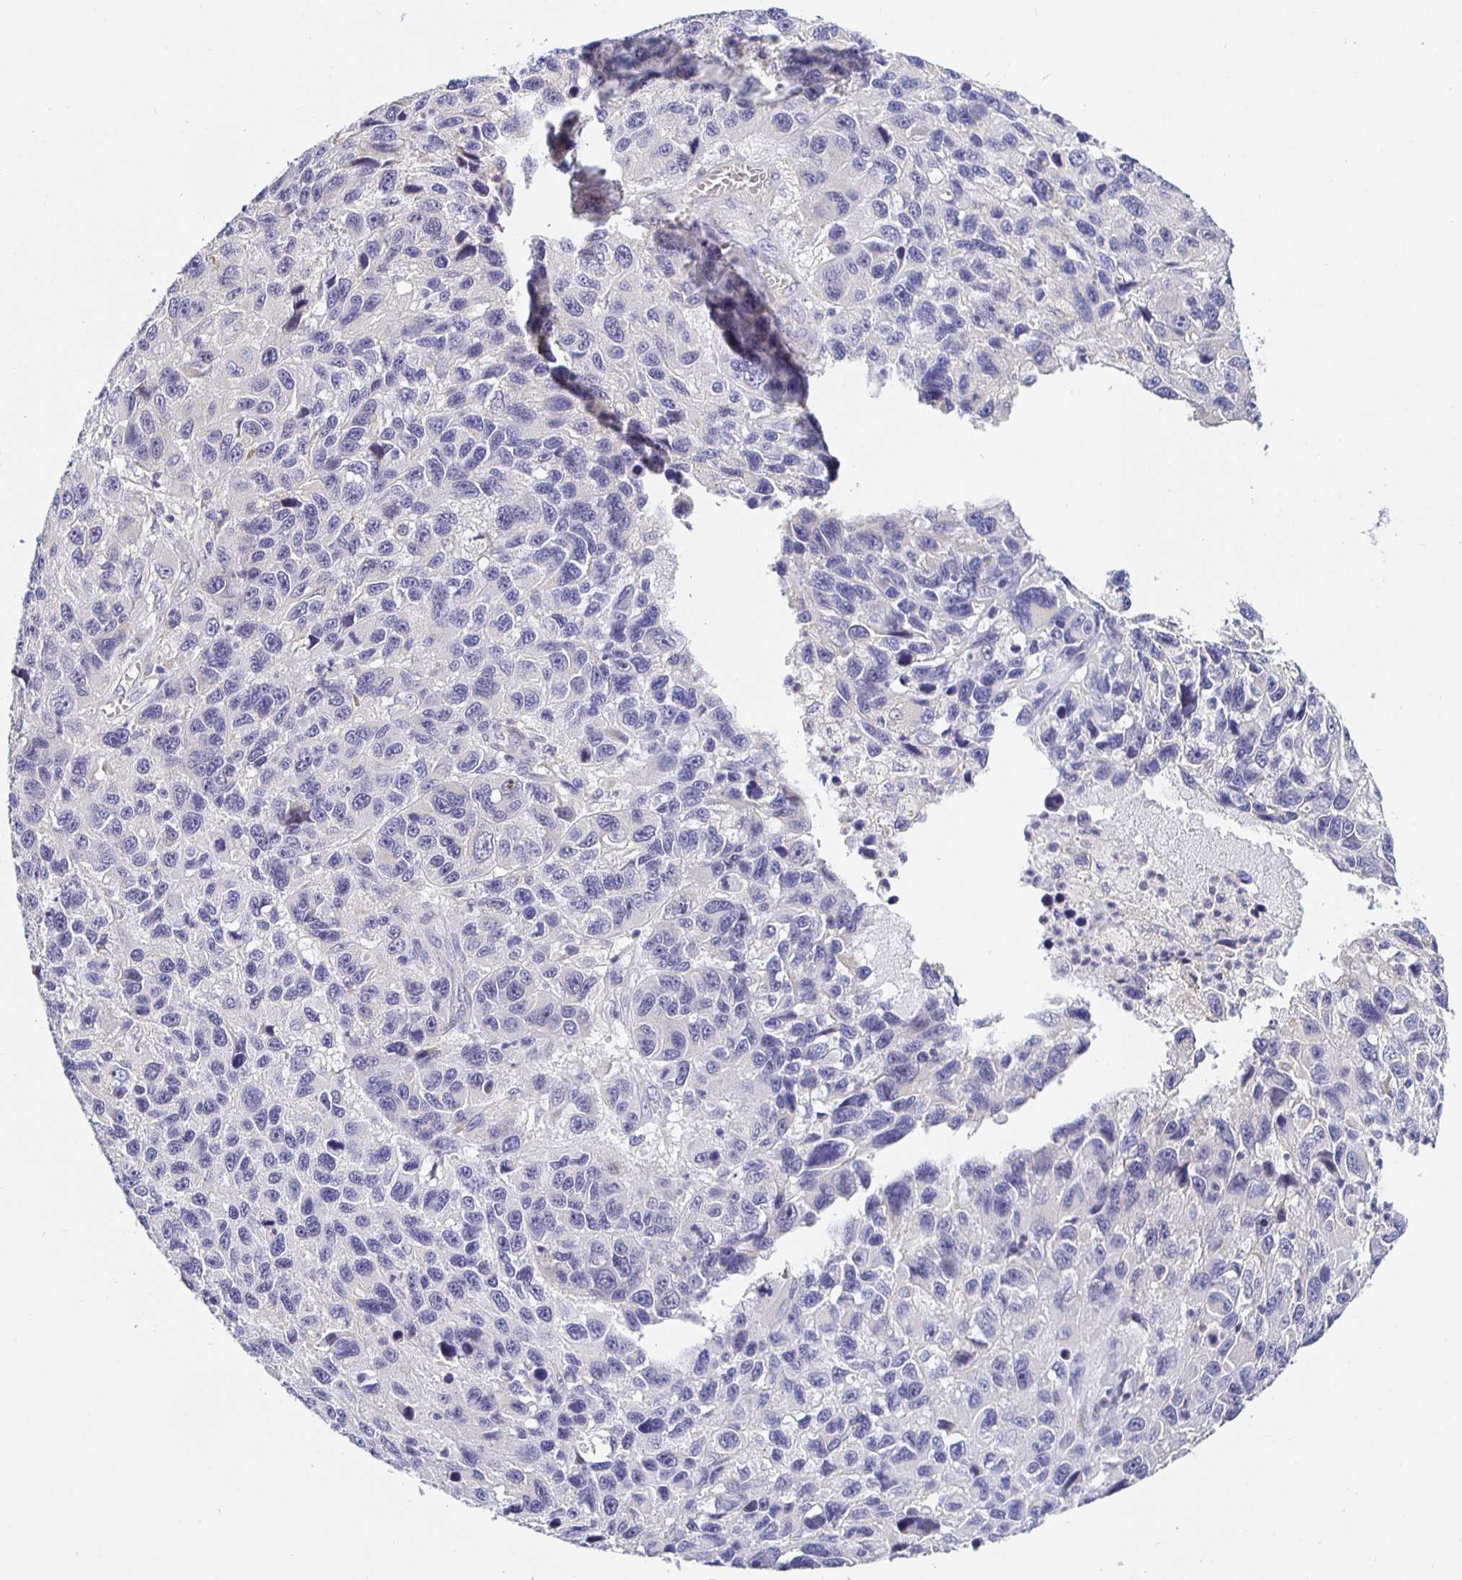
{"staining": {"intensity": "negative", "quantity": "none", "location": "none"}, "tissue": "melanoma", "cell_type": "Tumor cells", "image_type": "cancer", "snomed": [{"axis": "morphology", "description": "Malignant melanoma, NOS"}, {"axis": "topography", "description": "Skin"}], "caption": "Histopathology image shows no protein staining in tumor cells of malignant melanoma tissue.", "gene": "OPALIN", "patient": {"sex": "male", "age": 53}}